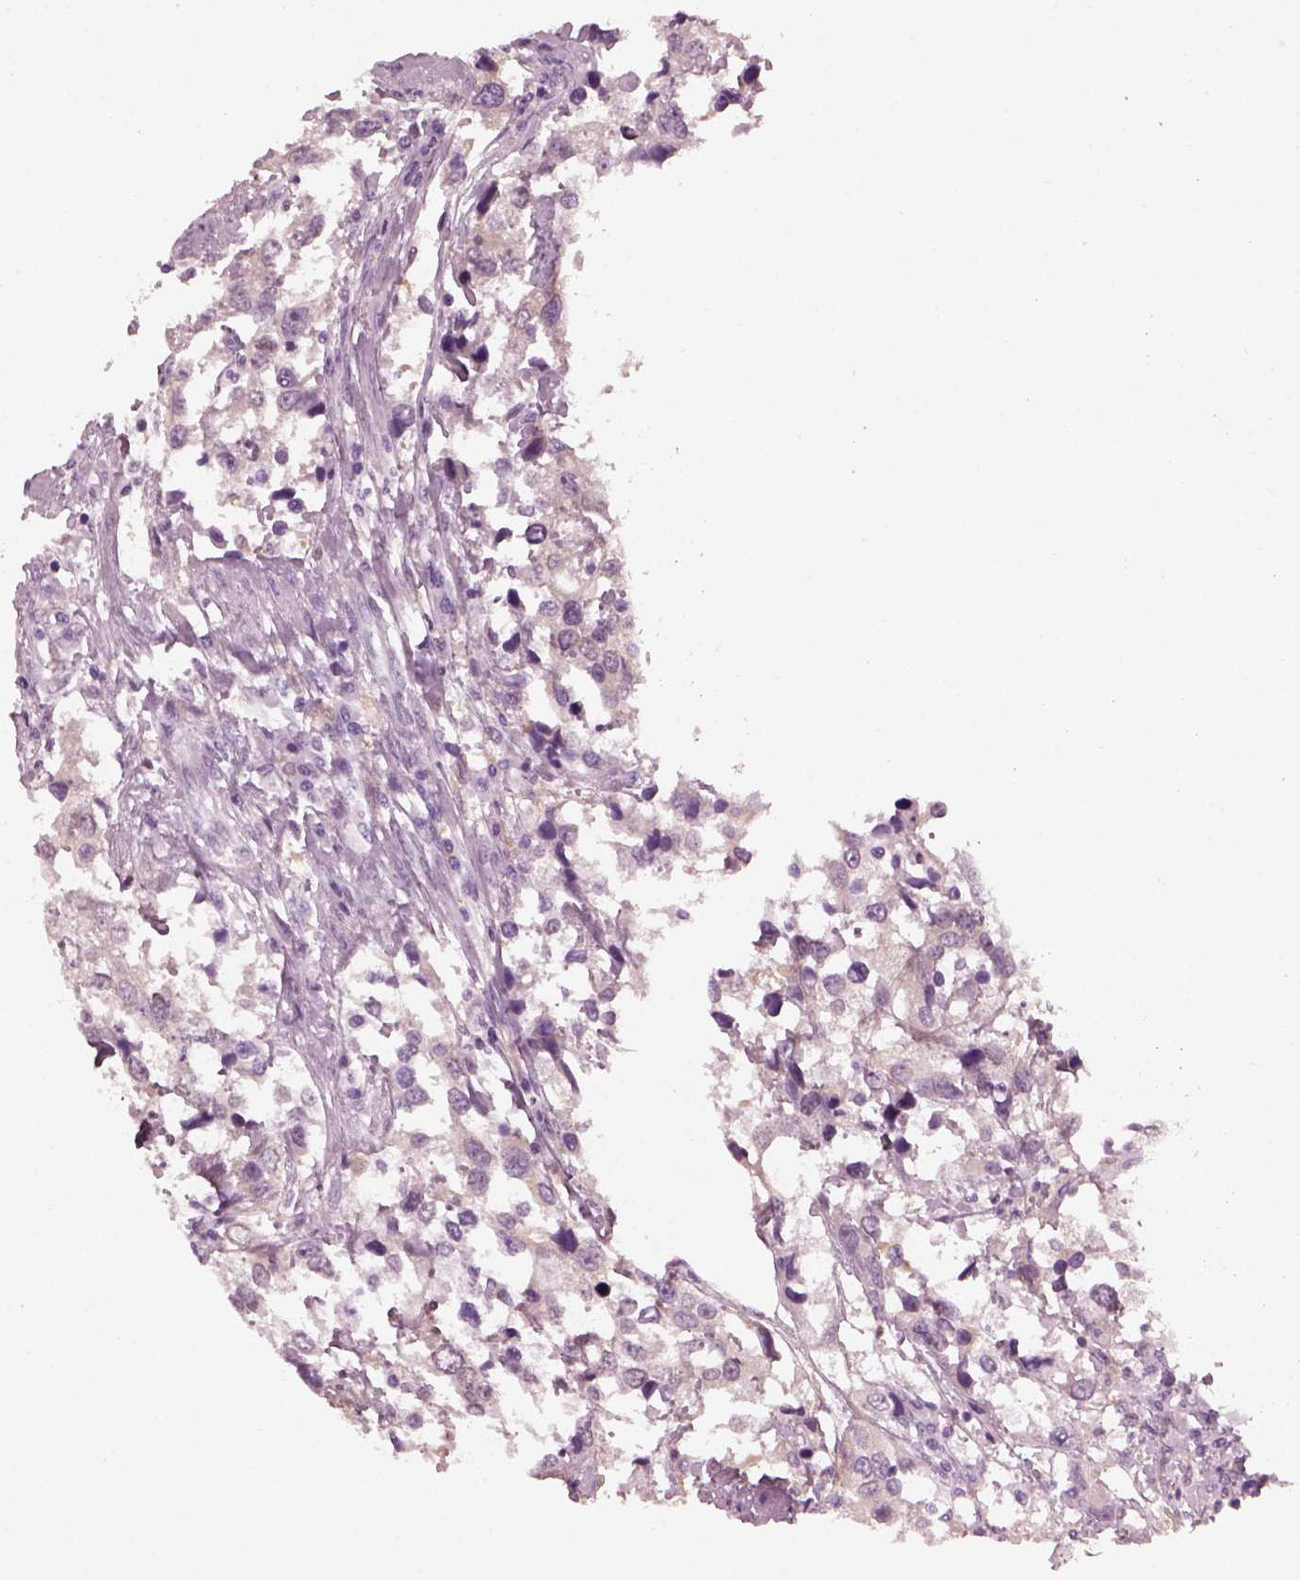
{"staining": {"intensity": "weak", "quantity": ">75%", "location": "cytoplasmic/membranous"}, "tissue": "urothelial cancer", "cell_type": "Tumor cells", "image_type": "cancer", "snomed": [{"axis": "morphology", "description": "Urothelial carcinoma, NOS"}, {"axis": "morphology", "description": "Urothelial carcinoma, High grade"}, {"axis": "topography", "description": "Urinary bladder"}], "caption": "An image showing weak cytoplasmic/membranous staining in approximately >75% of tumor cells in high-grade urothelial carcinoma, as visualized by brown immunohistochemical staining.", "gene": "SHTN1", "patient": {"sex": "male", "age": 63}}